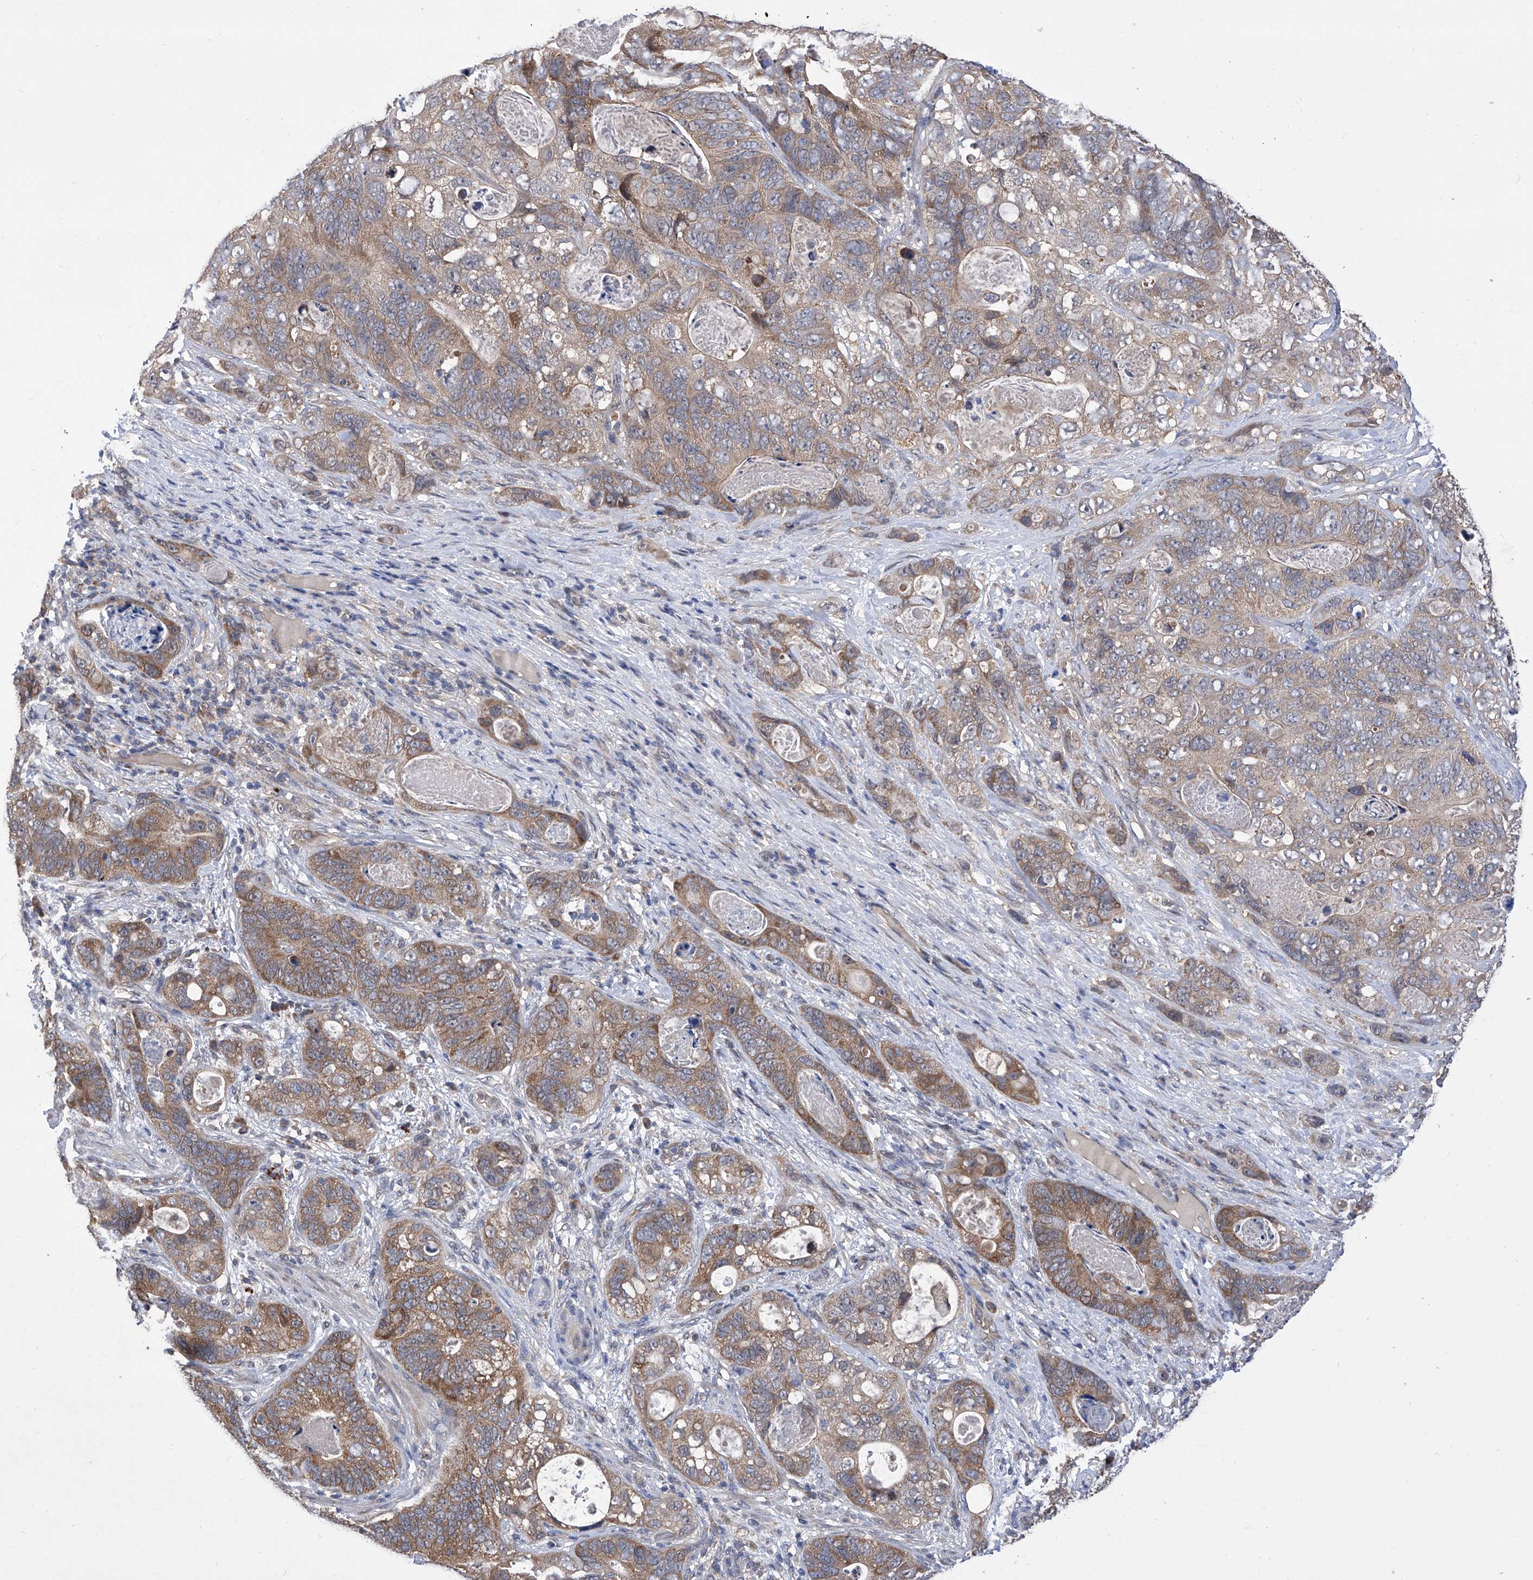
{"staining": {"intensity": "moderate", "quantity": ">75%", "location": "cytoplasmic/membranous"}, "tissue": "stomach cancer", "cell_type": "Tumor cells", "image_type": "cancer", "snomed": [{"axis": "morphology", "description": "Normal tissue, NOS"}, {"axis": "morphology", "description": "Adenocarcinoma, NOS"}, {"axis": "topography", "description": "Stomach"}], "caption": "Immunohistochemical staining of adenocarcinoma (stomach) displays medium levels of moderate cytoplasmic/membranous protein expression in about >75% of tumor cells.", "gene": "USP45", "patient": {"sex": "female", "age": 89}}